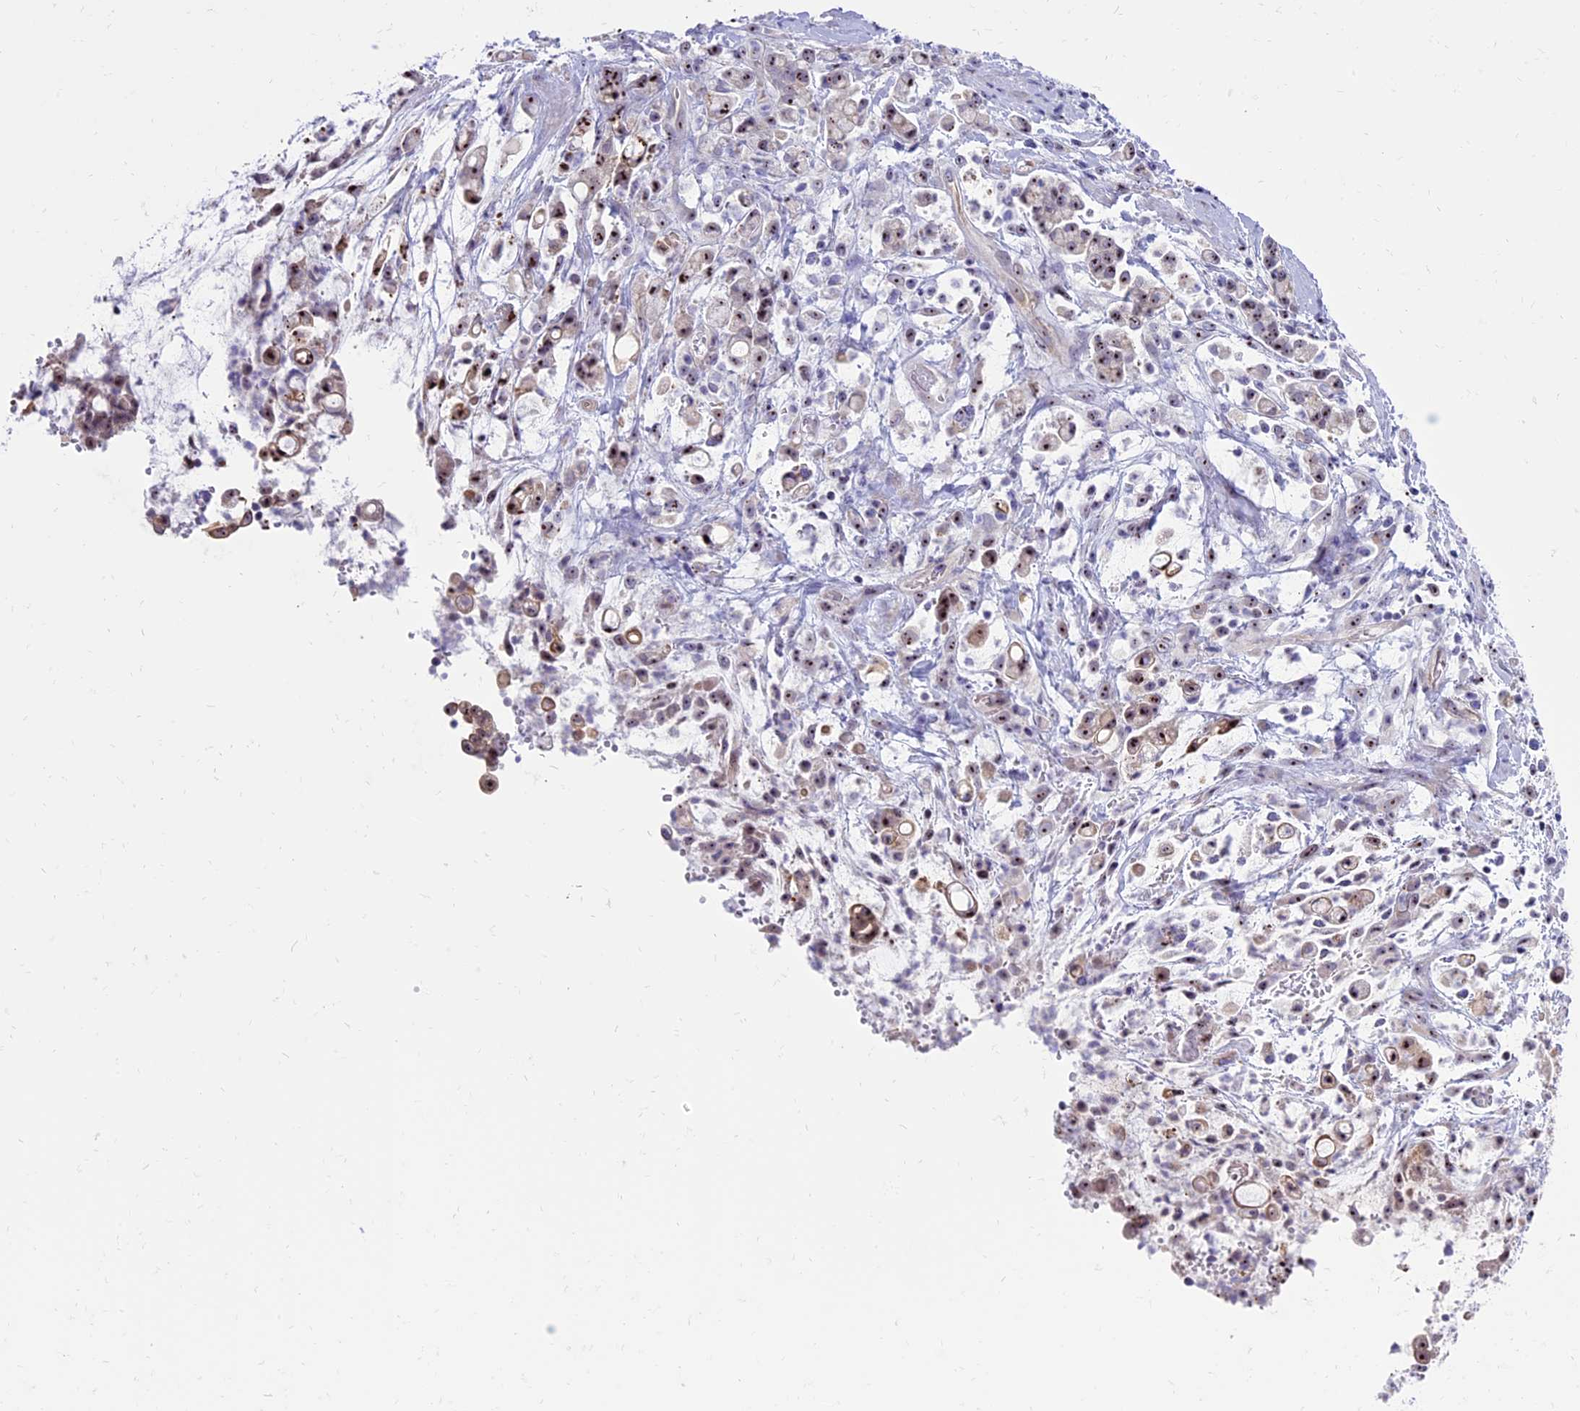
{"staining": {"intensity": "moderate", "quantity": ">75%", "location": "nuclear"}, "tissue": "stomach cancer", "cell_type": "Tumor cells", "image_type": "cancer", "snomed": [{"axis": "morphology", "description": "Adenocarcinoma, NOS"}, {"axis": "topography", "description": "Stomach"}], "caption": "Tumor cells display medium levels of moderate nuclear staining in approximately >75% of cells in human stomach adenocarcinoma.", "gene": "TBL3", "patient": {"sex": "female", "age": 60}}